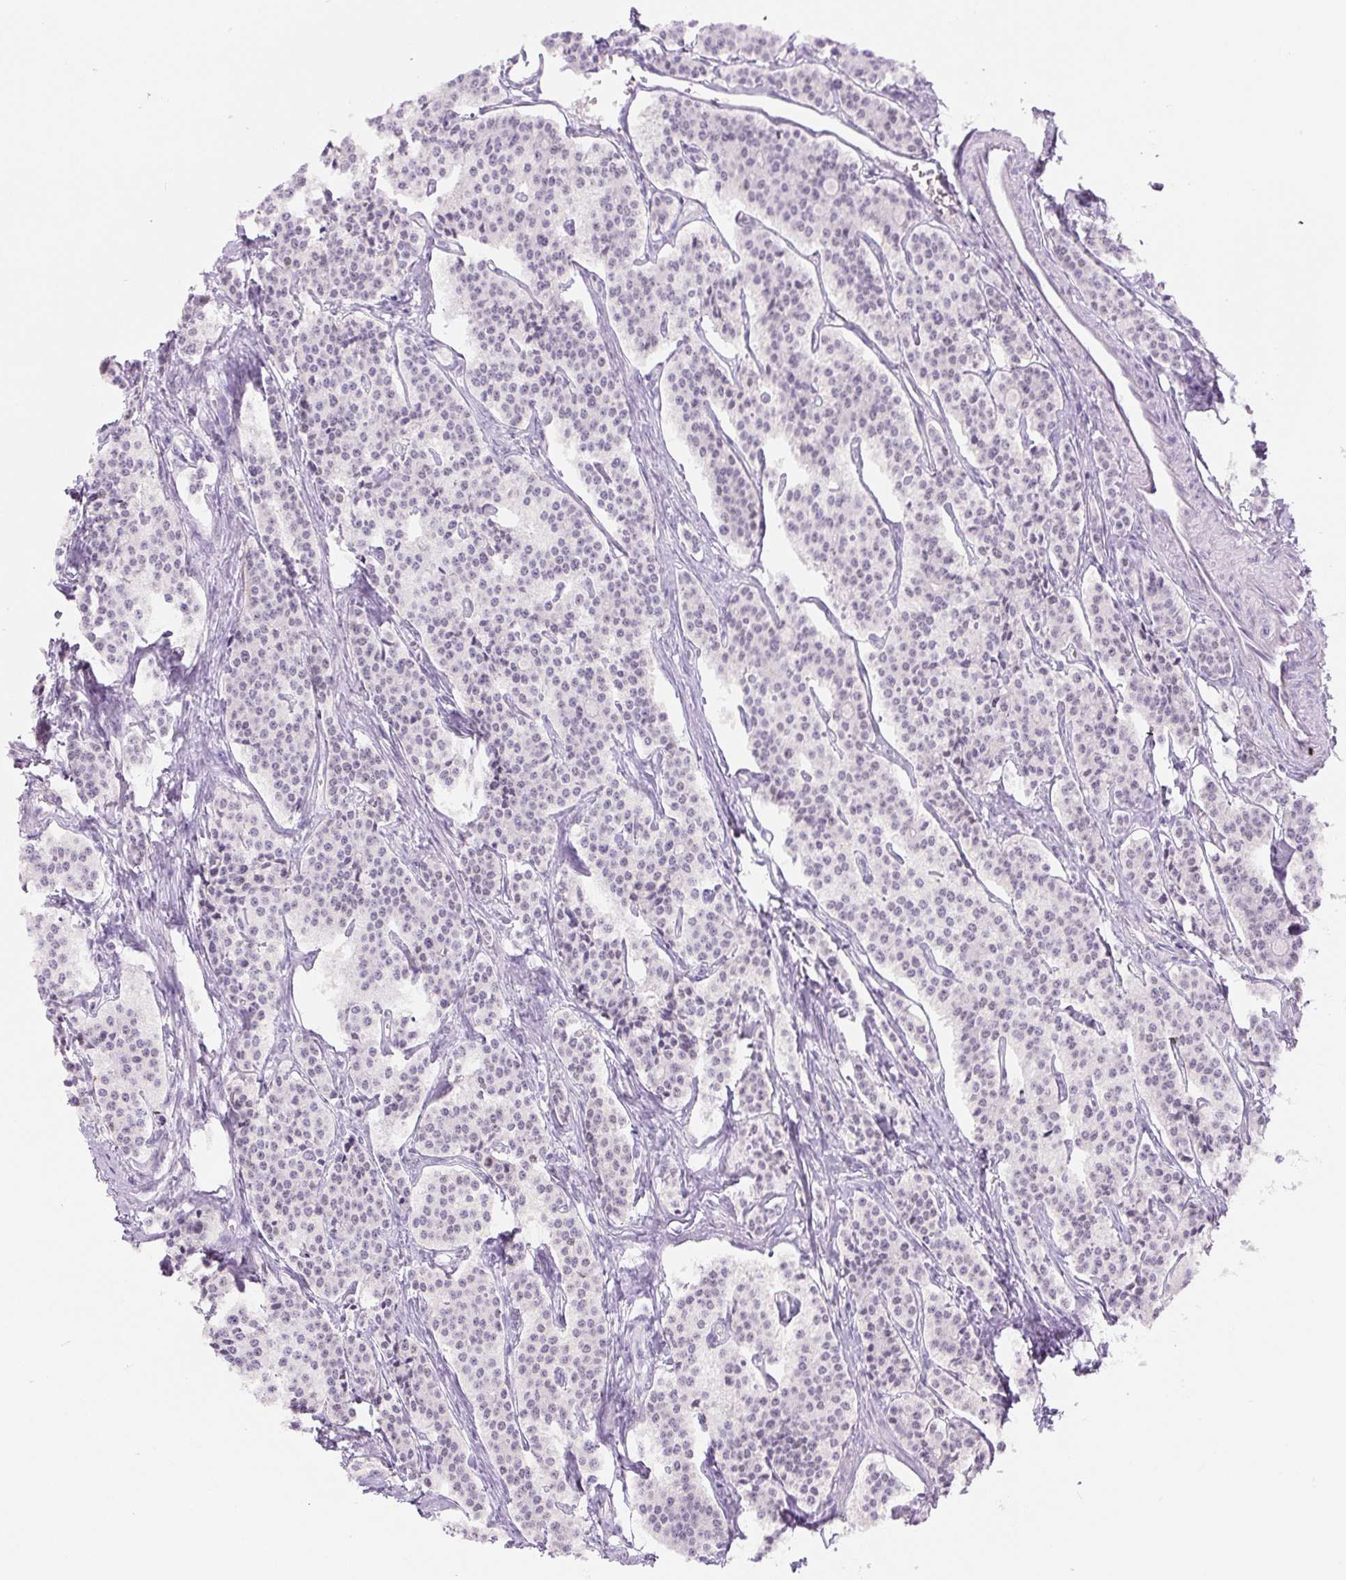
{"staining": {"intensity": "negative", "quantity": "none", "location": "none"}, "tissue": "carcinoid", "cell_type": "Tumor cells", "image_type": "cancer", "snomed": [{"axis": "morphology", "description": "Carcinoid, malignant, NOS"}, {"axis": "topography", "description": "Small intestine"}], "caption": "High magnification brightfield microscopy of carcinoid stained with DAB (3,3'-diaminobenzidine) (brown) and counterstained with hematoxylin (blue): tumor cells show no significant positivity.", "gene": "SIX1", "patient": {"sex": "male", "age": 63}}